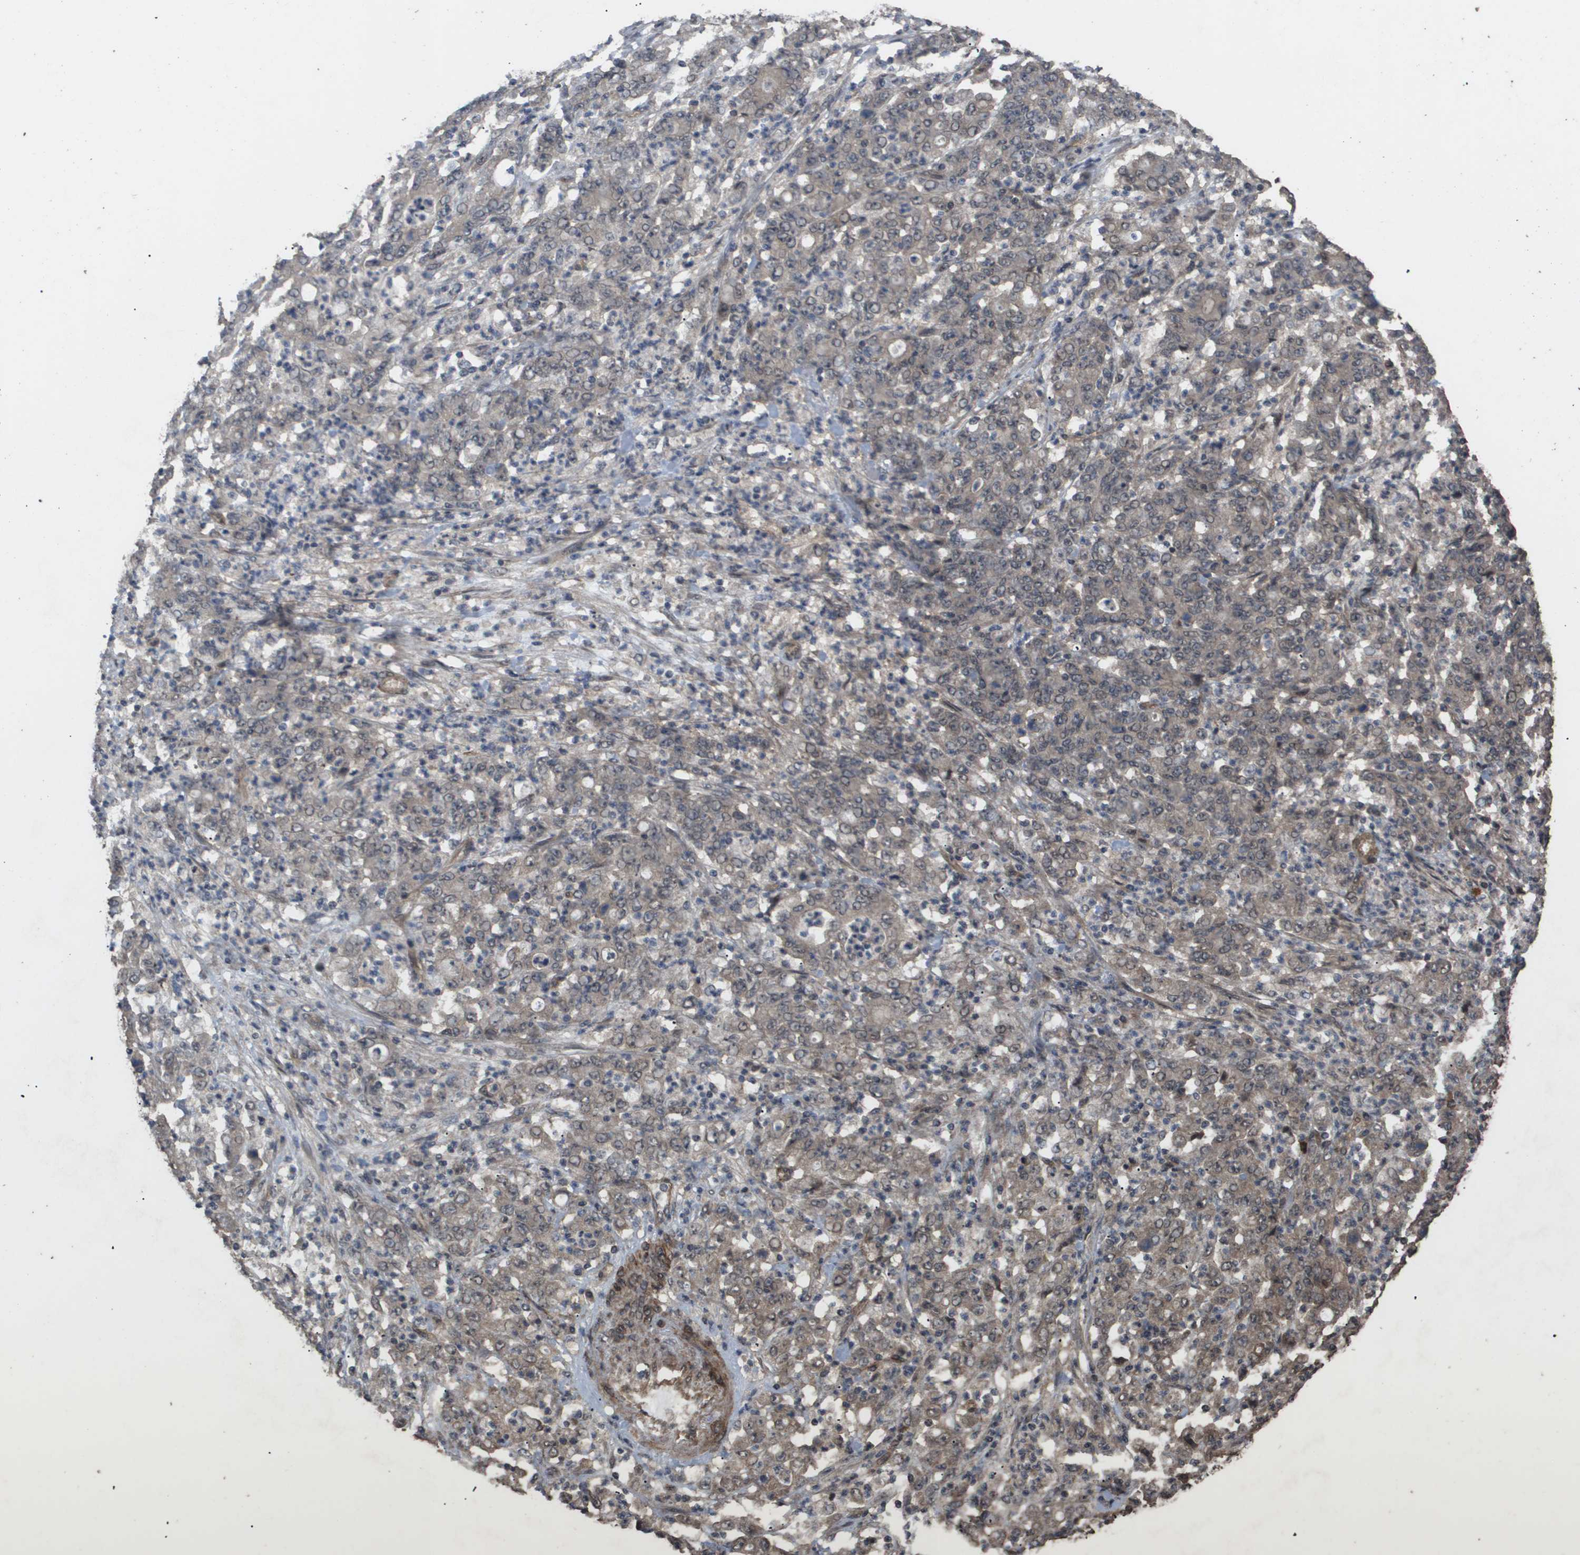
{"staining": {"intensity": "moderate", "quantity": "25%-75%", "location": "cytoplasmic/membranous"}, "tissue": "stomach cancer", "cell_type": "Tumor cells", "image_type": "cancer", "snomed": [{"axis": "morphology", "description": "Adenocarcinoma, NOS"}, {"axis": "topography", "description": "Stomach, lower"}], "caption": "A histopathology image of stomach cancer (adenocarcinoma) stained for a protein demonstrates moderate cytoplasmic/membranous brown staining in tumor cells.", "gene": "CUL5", "patient": {"sex": "female", "age": 71}}